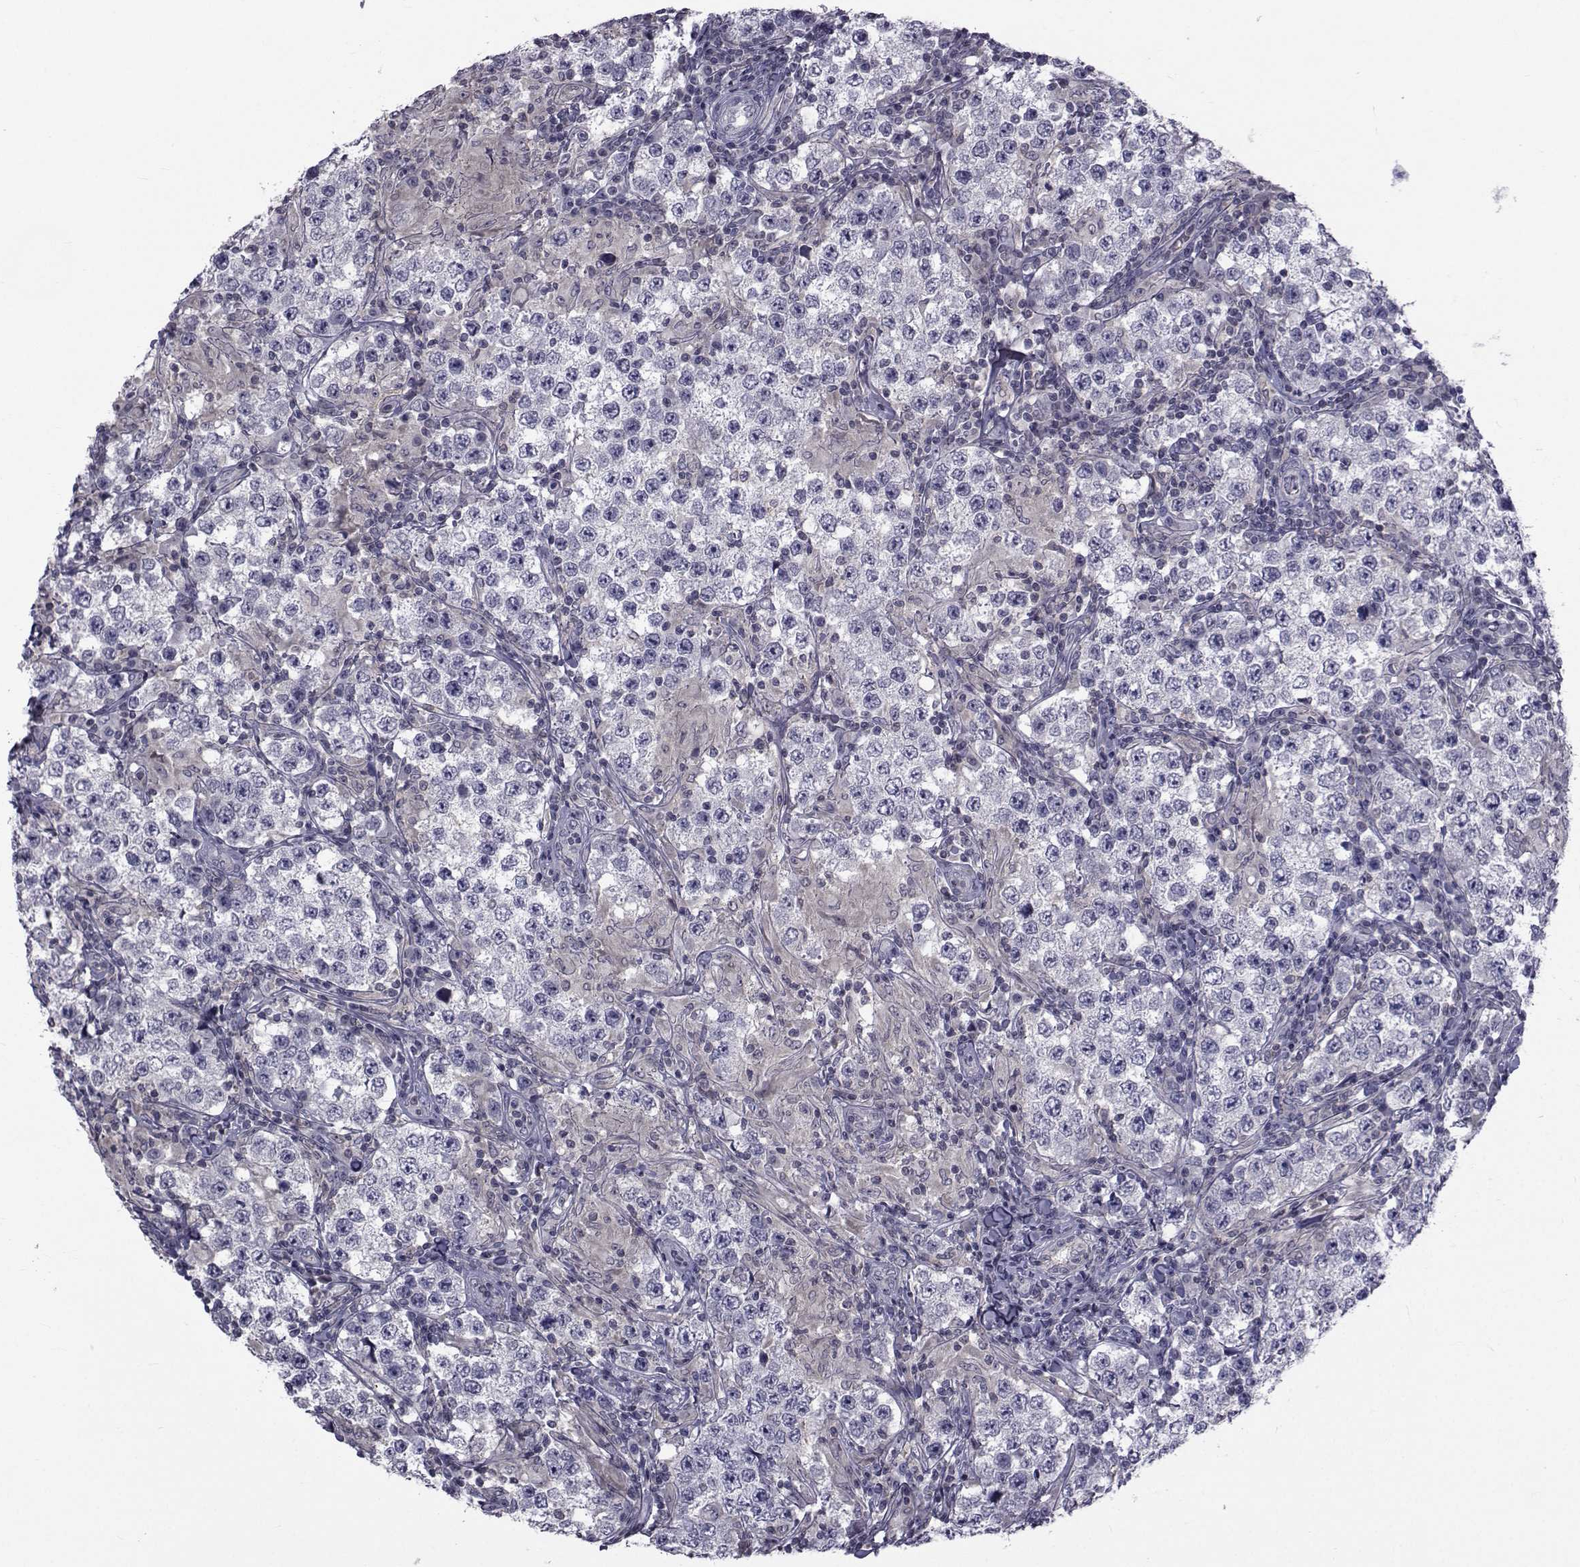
{"staining": {"intensity": "negative", "quantity": "none", "location": "none"}, "tissue": "testis cancer", "cell_type": "Tumor cells", "image_type": "cancer", "snomed": [{"axis": "morphology", "description": "Seminoma, NOS"}, {"axis": "morphology", "description": "Carcinoma, Embryonal, NOS"}, {"axis": "topography", "description": "Testis"}], "caption": "Photomicrograph shows no protein staining in tumor cells of testis embryonal carcinoma tissue. Nuclei are stained in blue.", "gene": "SLC30A10", "patient": {"sex": "male", "age": 41}}